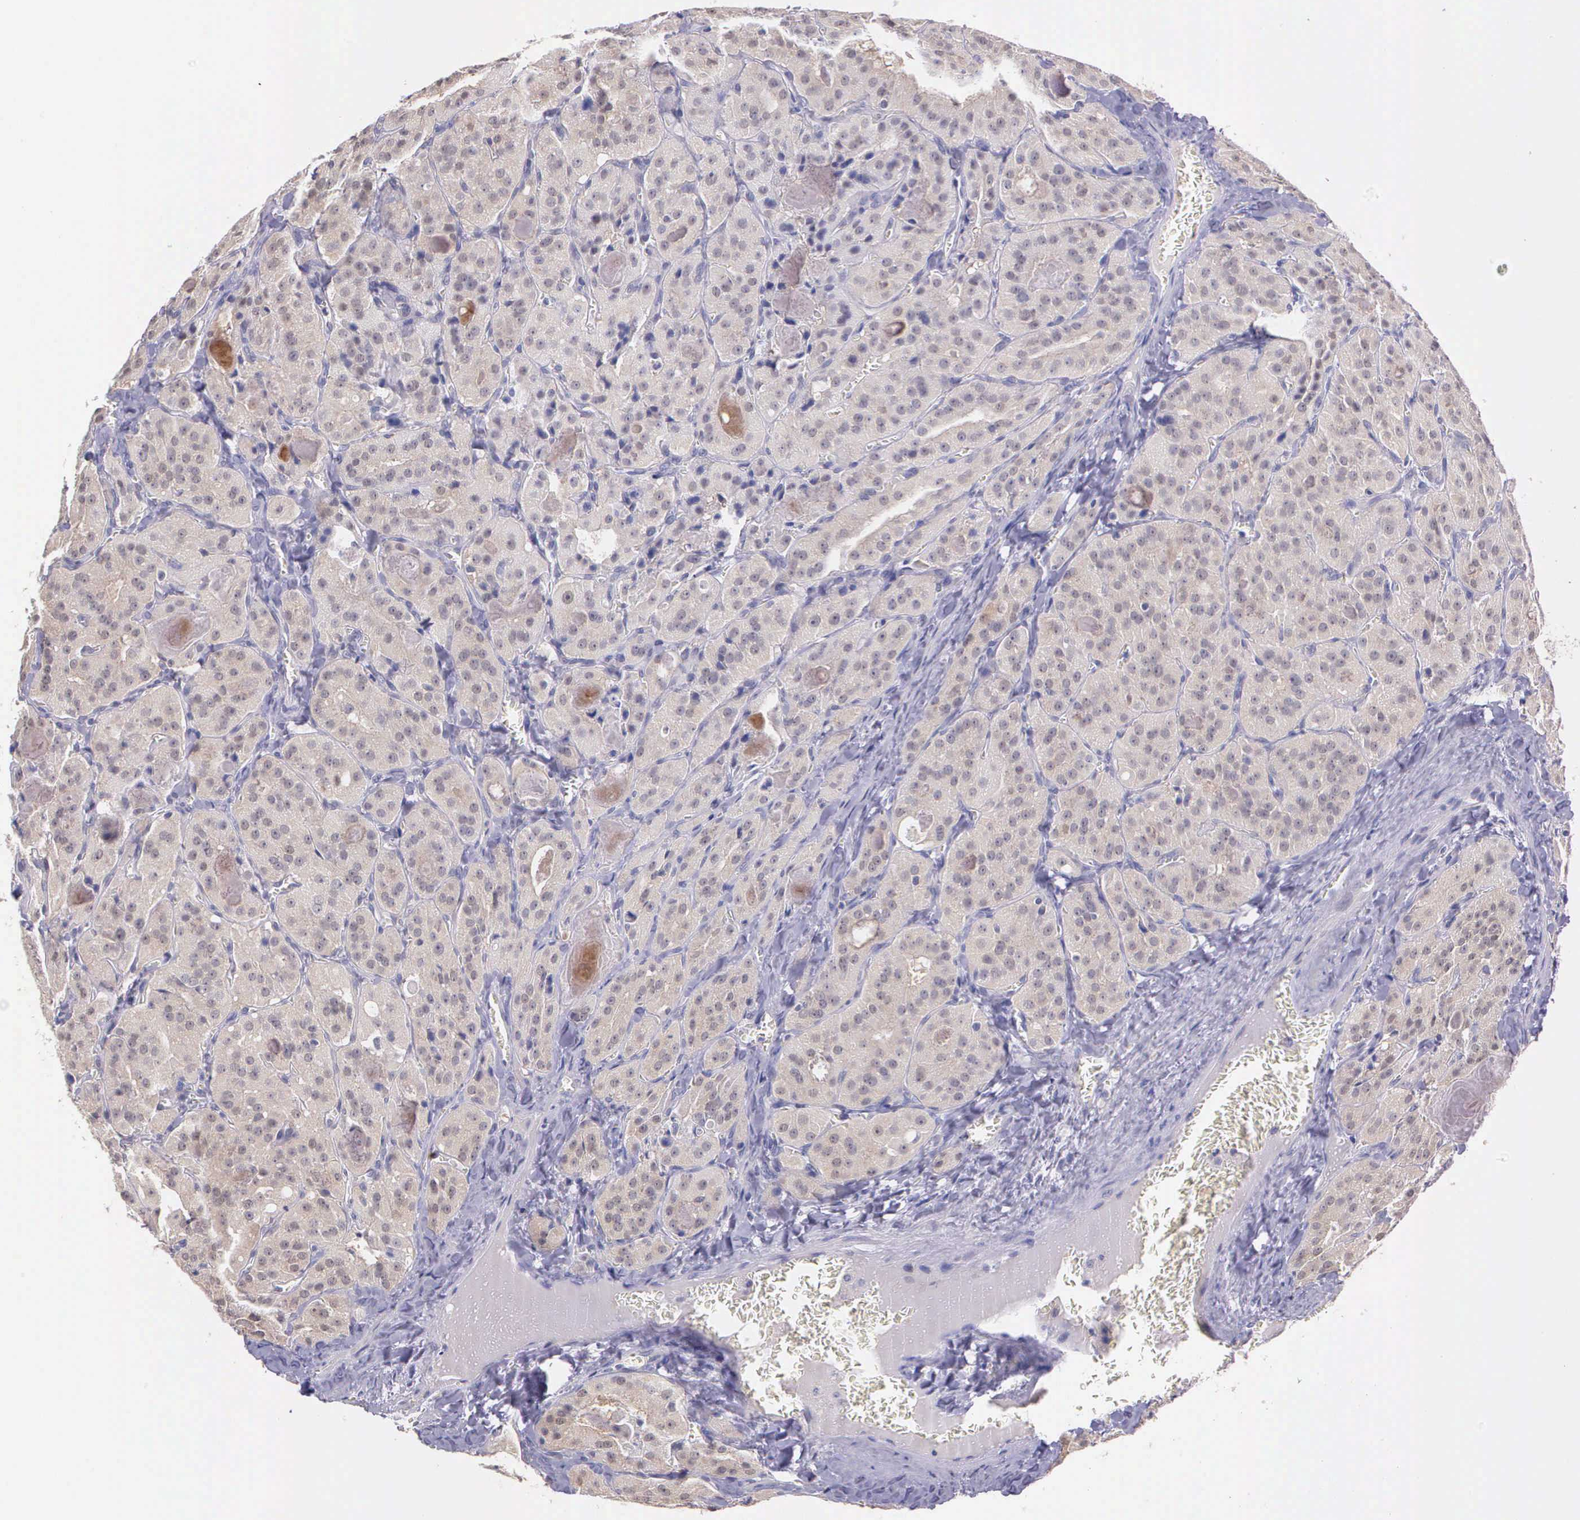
{"staining": {"intensity": "negative", "quantity": "none", "location": "none"}, "tissue": "thyroid cancer", "cell_type": "Tumor cells", "image_type": "cancer", "snomed": [{"axis": "morphology", "description": "Carcinoma, NOS"}, {"axis": "topography", "description": "Thyroid gland"}], "caption": "Histopathology image shows no protein expression in tumor cells of thyroid cancer tissue. Nuclei are stained in blue.", "gene": "IGBP1", "patient": {"sex": "male", "age": 76}}